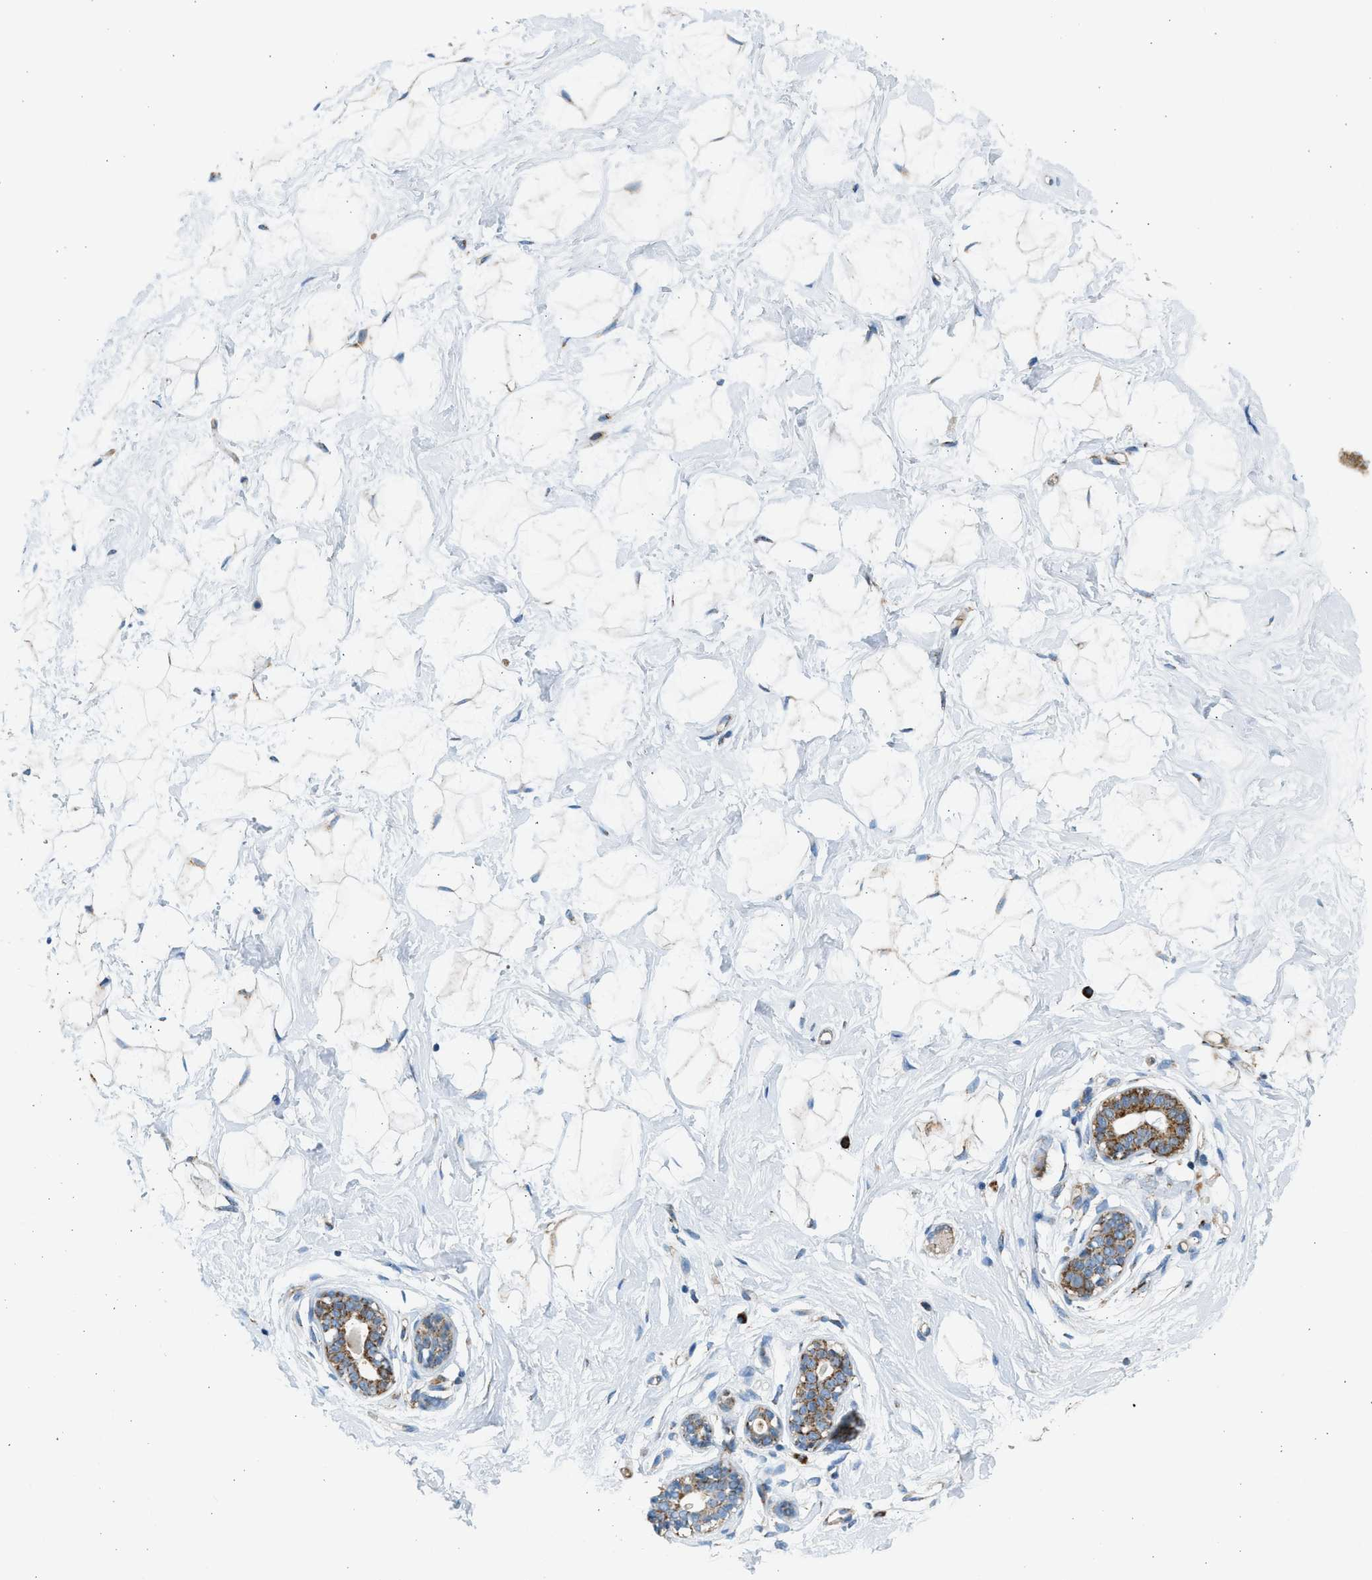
{"staining": {"intensity": "moderate", "quantity": ">75%", "location": "cytoplasmic/membranous"}, "tissue": "breast", "cell_type": "Adipocytes", "image_type": "normal", "snomed": [{"axis": "morphology", "description": "Normal tissue, NOS"}, {"axis": "topography", "description": "Breast"}], "caption": "A photomicrograph showing moderate cytoplasmic/membranous staining in about >75% of adipocytes in unremarkable breast, as visualized by brown immunohistochemical staining.", "gene": "KCNMB3", "patient": {"sex": "female", "age": 23}}